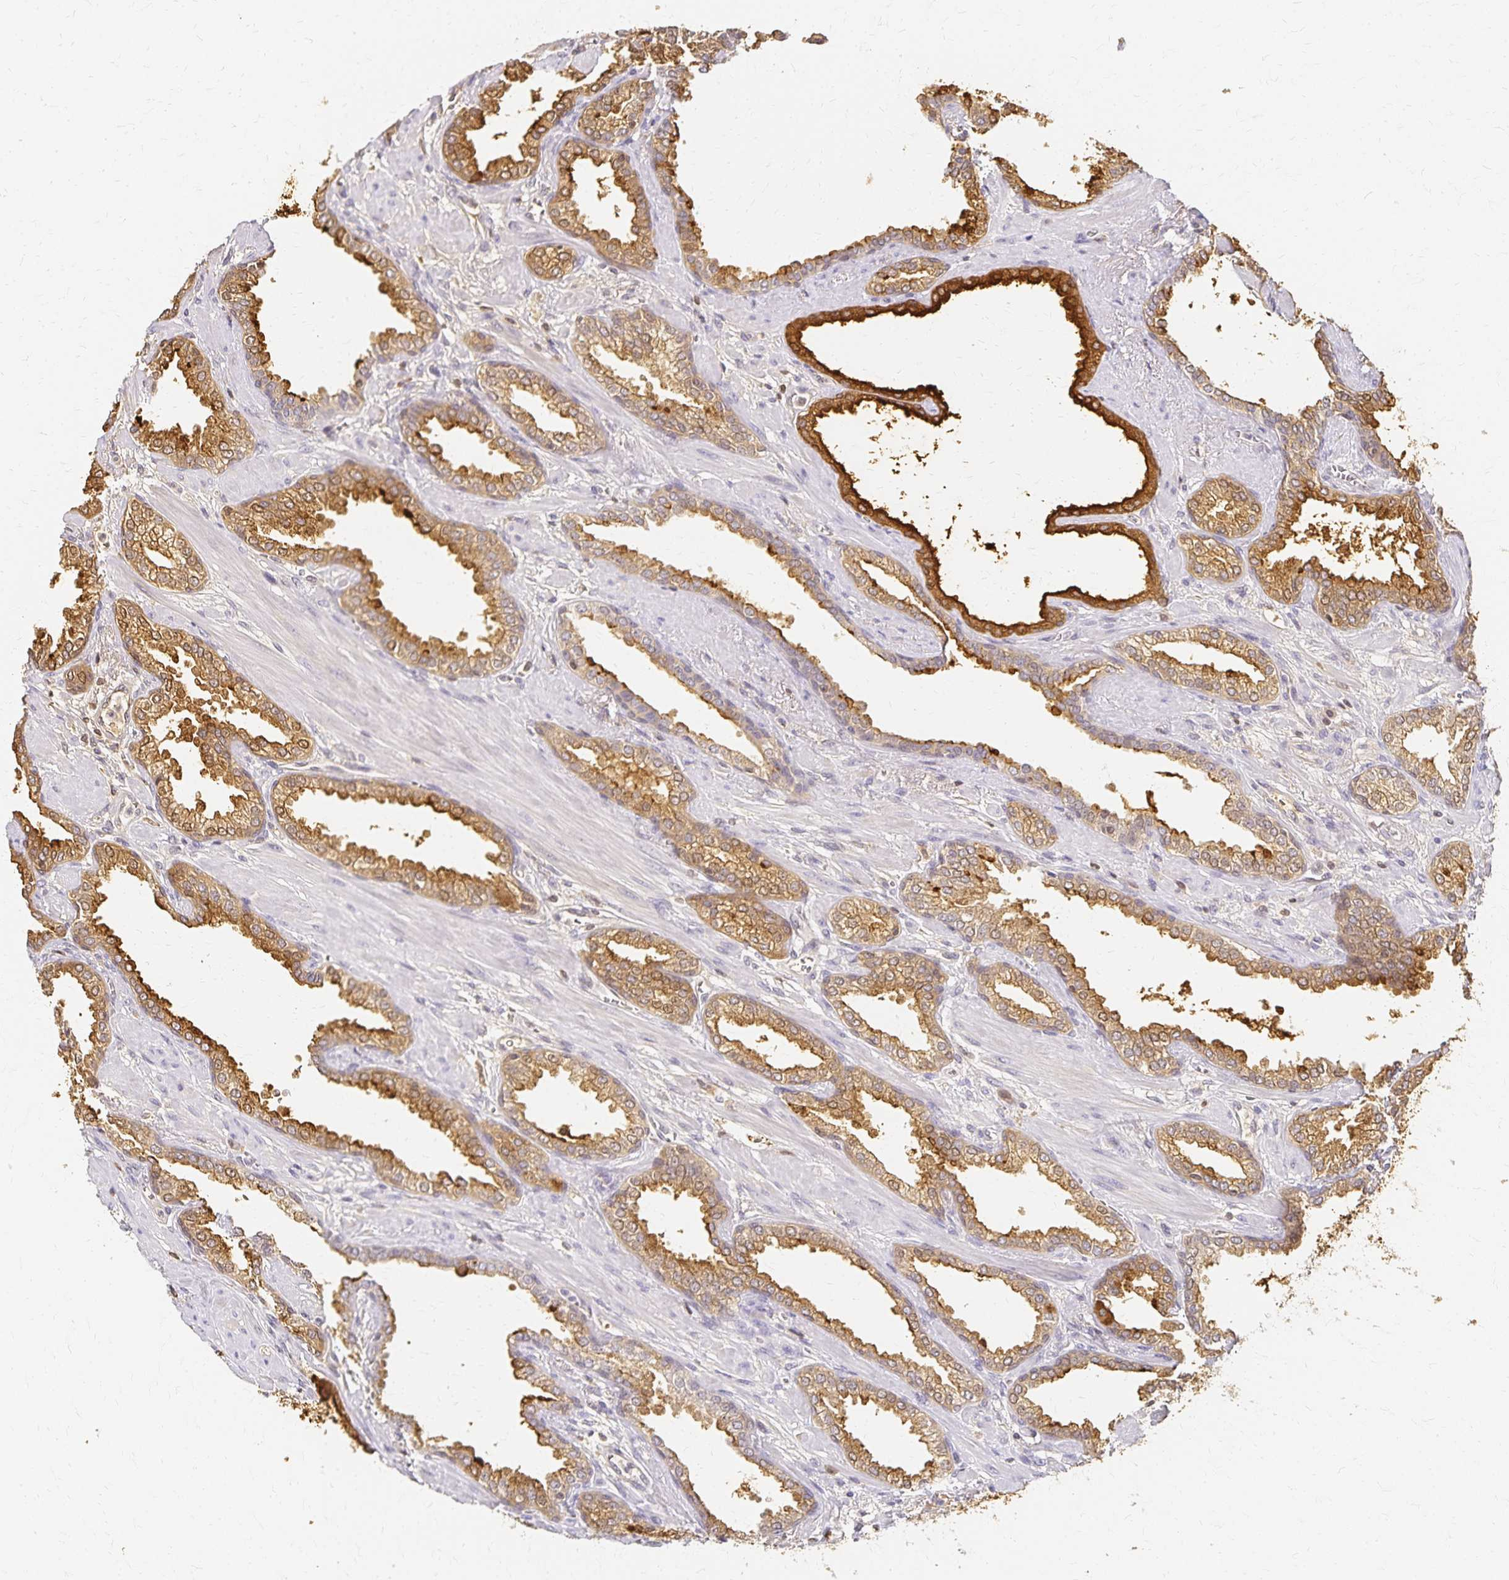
{"staining": {"intensity": "moderate", "quantity": "25%-75%", "location": "cytoplasmic/membranous"}, "tissue": "prostate cancer", "cell_type": "Tumor cells", "image_type": "cancer", "snomed": [{"axis": "morphology", "description": "Adenocarcinoma, High grade"}, {"axis": "topography", "description": "Prostate"}], "caption": "Prostate cancer (adenocarcinoma (high-grade)) stained with a brown dye demonstrates moderate cytoplasmic/membranous positive positivity in approximately 25%-75% of tumor cells.", "gene": "AZGP1", "patient": {"sex": "male", "age": 60}}